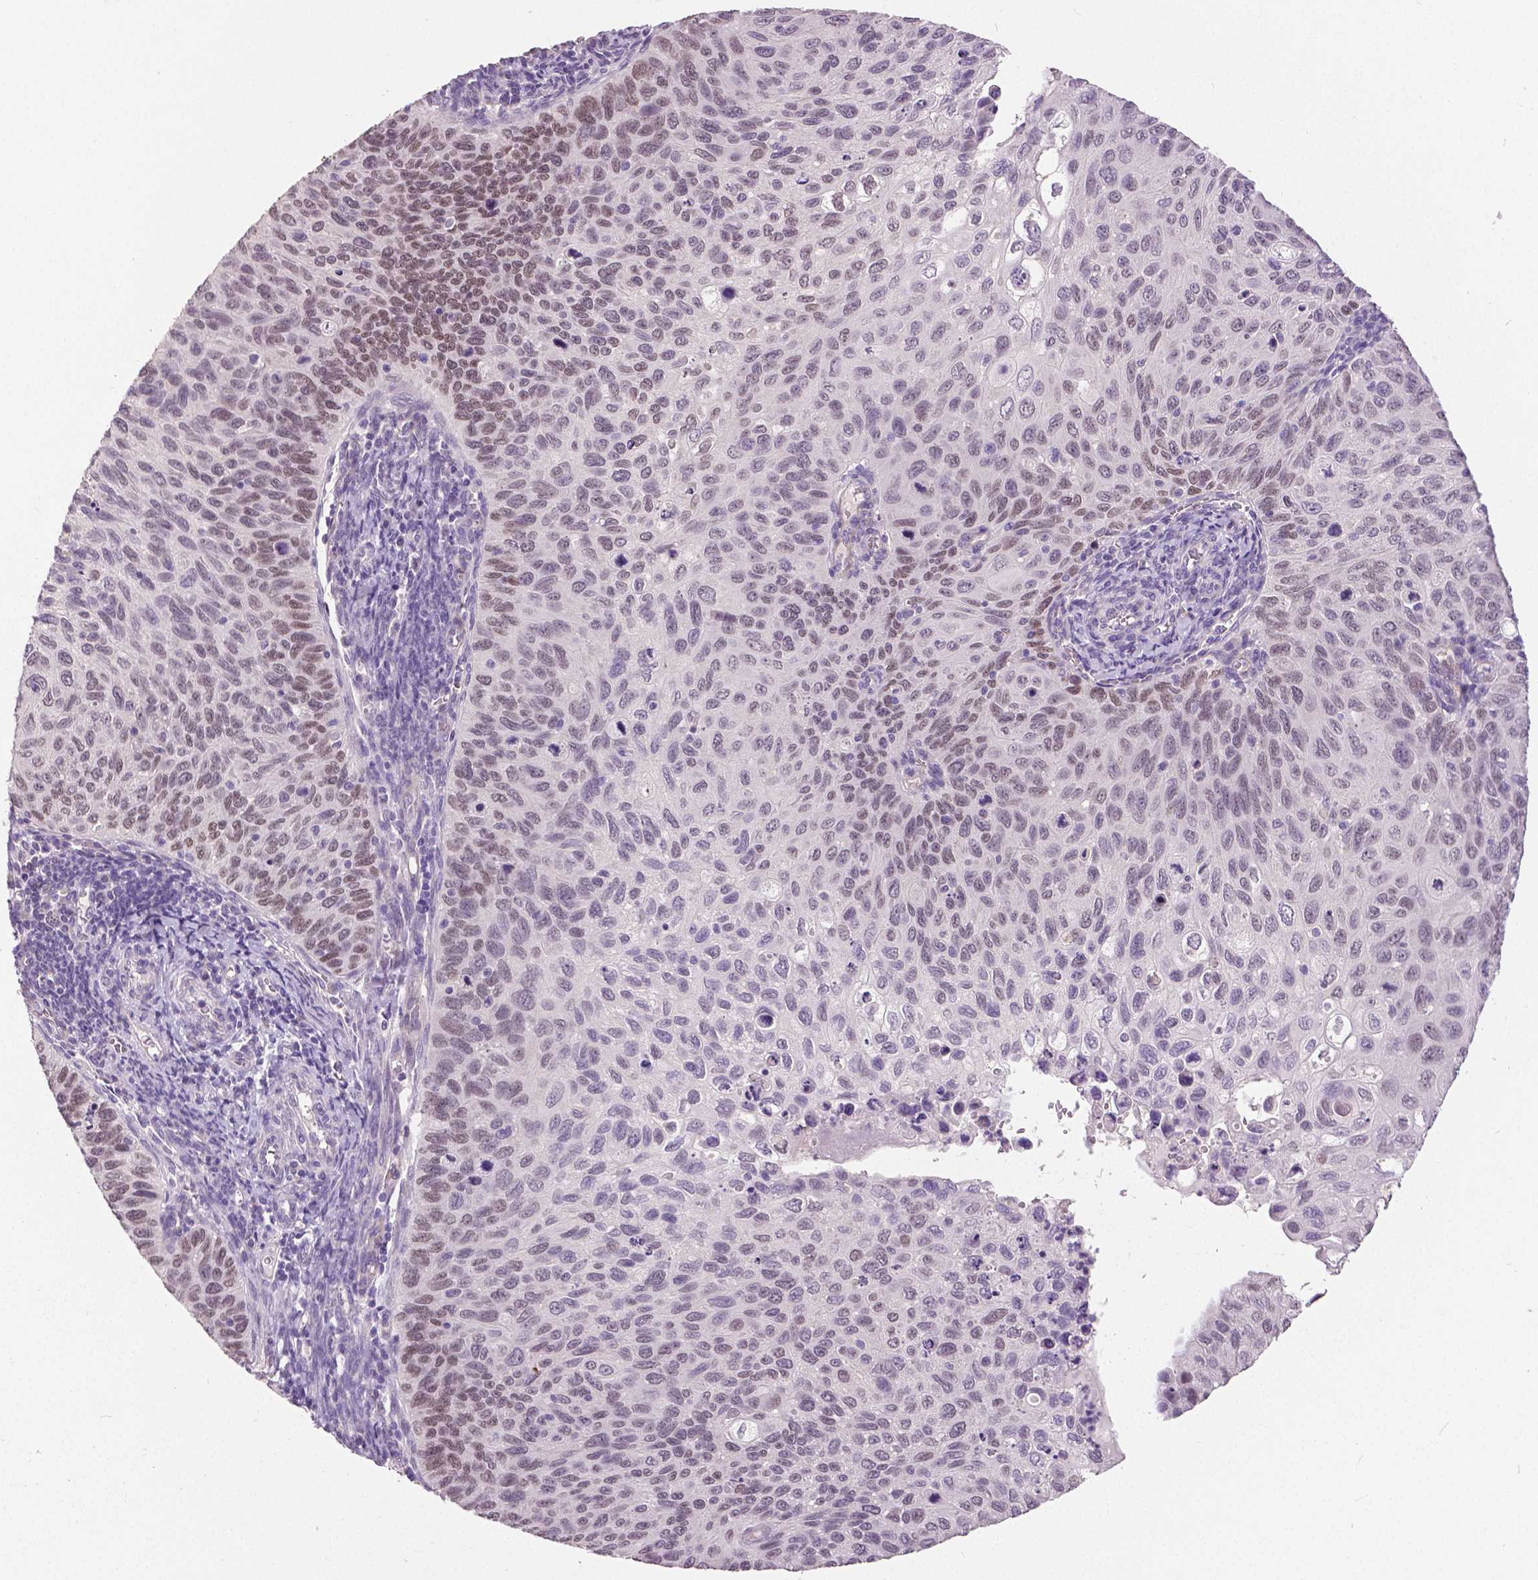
{"staining": {"intensity": "weak", "quantity": "25%-75%", "location": "nuclear"}, "tissue": "cervical cancer", "cell_type": "Tumor cells", "image_type": "cancer", "snomed": [{"axis": "morphology", "description": "Squamous cell carcinoma, NOS"}, {"axis": "topography", "description": "Cervix"}], "caption": "Immunohistochemical staining of squamous cell carcinoma (cervical) exhibits weak nuclear protein staining in approximately 25%-75% of tumor cells. Ihc stains the protein of interest in brown and the nuclei are stained blue.", "gene": "FOXA1", "patient": {"sex": "female", "age": 70}}